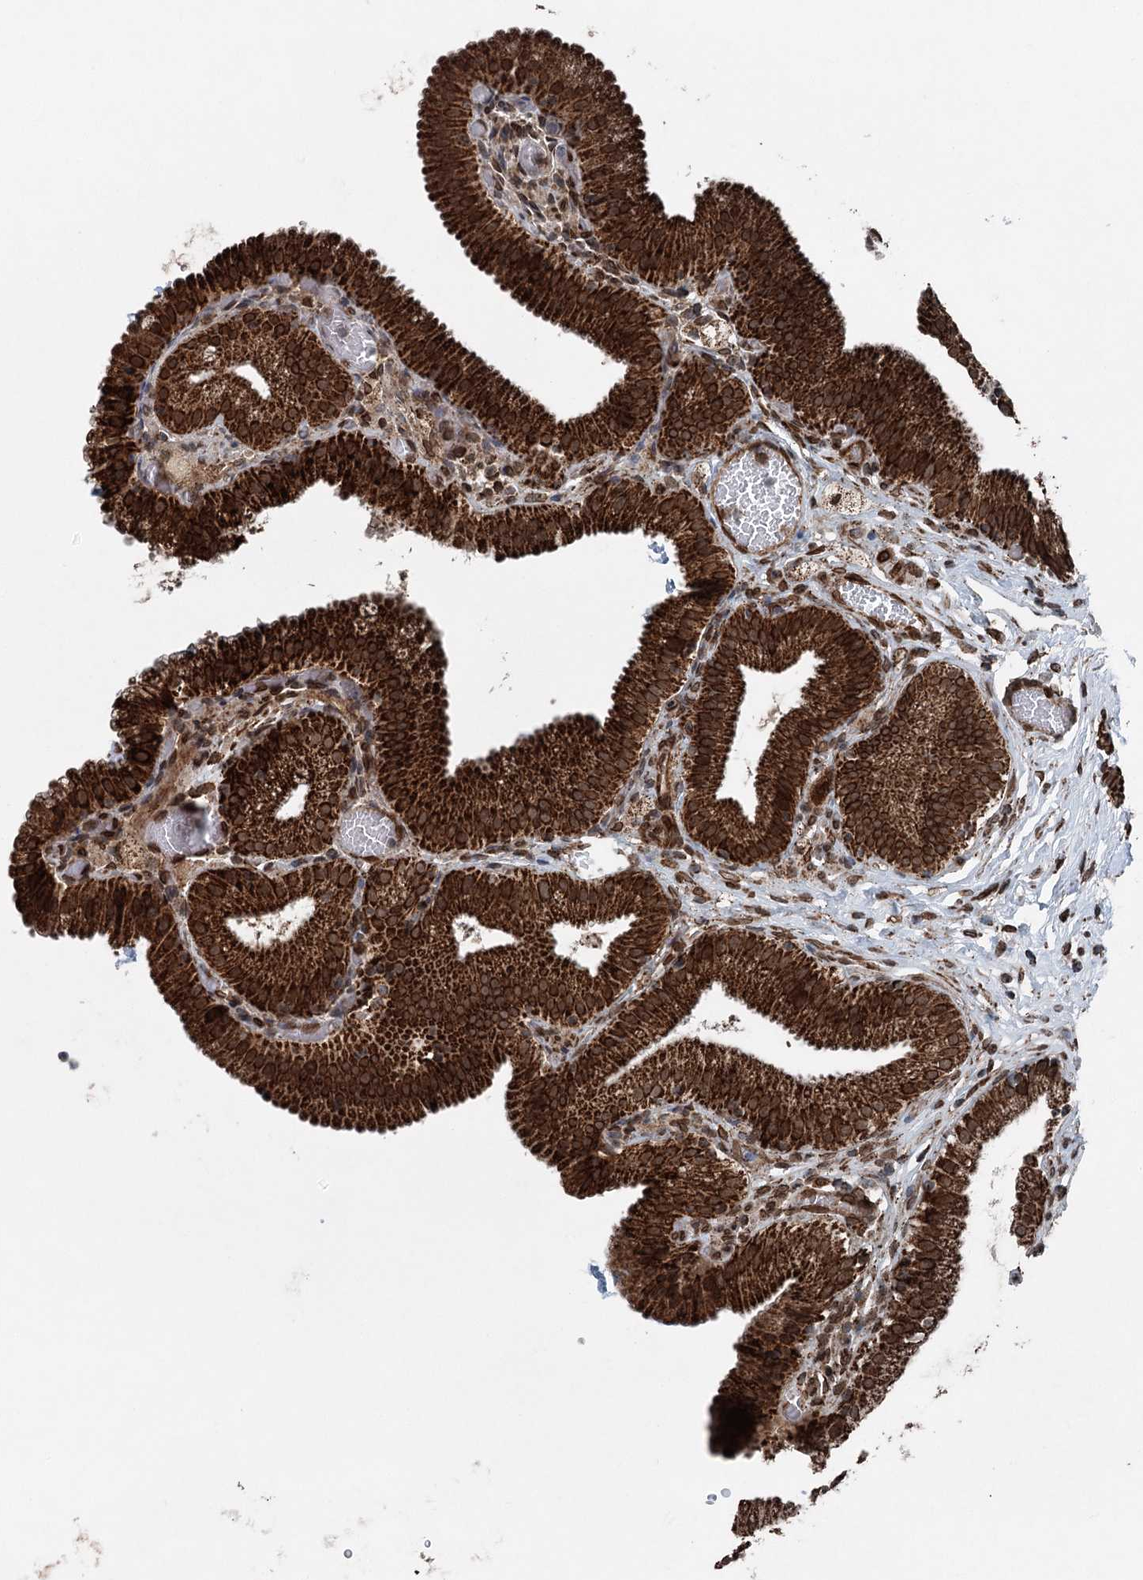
{"staining": {"intensity": "strong", "quantity": ">75%", "location": "cytoplasmic/membranous"}, "tissue": "gallbladder", "cell_type": "Glandular cells", "image_type": "normal", "snomed": [{"axis": "morphology", "description": "Normal tissue, NOS"}, {"axis": "topography", "description": "Gallbladder"}], "caption": "About >75% of glandular cells in normal gallbladder demonstrate strong cytoplasmic/membranous protein staining as visualized by brown immunohistochemical staining.", "gene": "BCKDHA", "patient": {"sex": "male", "age": 54}}